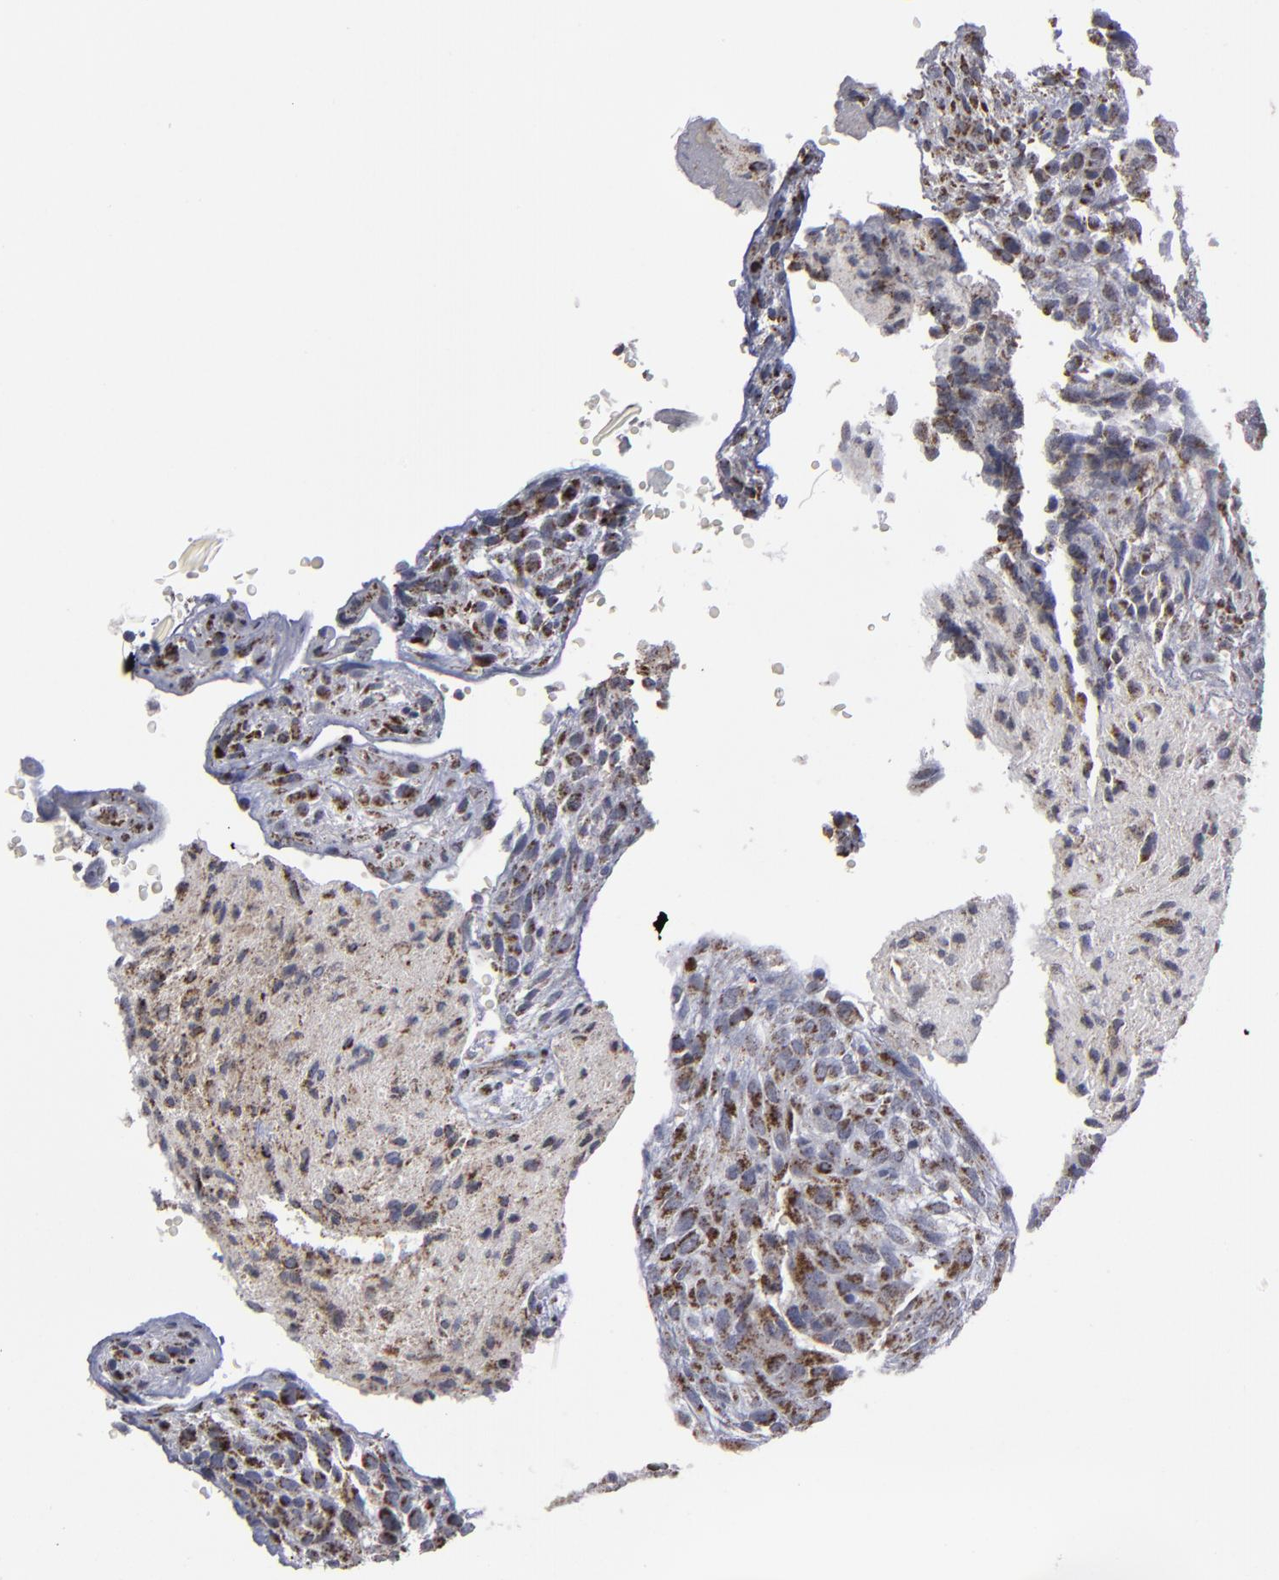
{"staining": {"intensity": "strong", "quantity": "25%-75%", "location": "cytoplasmic/membranous"}, "tissue": "glioma", "cell_type": "Tumor cells", "image_type": "cancer", "snomed": [{"axis": "morphology", "description": "Glioma, malignant, High grade"}, {"axis": "topography", "description": "Cerebral cortex"}], "caption": "There is high levels of strong cytoplasmic/membranous positivity in tumor cells of malignant glioma (high-grade), as demonstrated by immunohistochemical staining (brown color).", "gene": "MYOM2", "patient": {"sex": "female", "age": 55}}